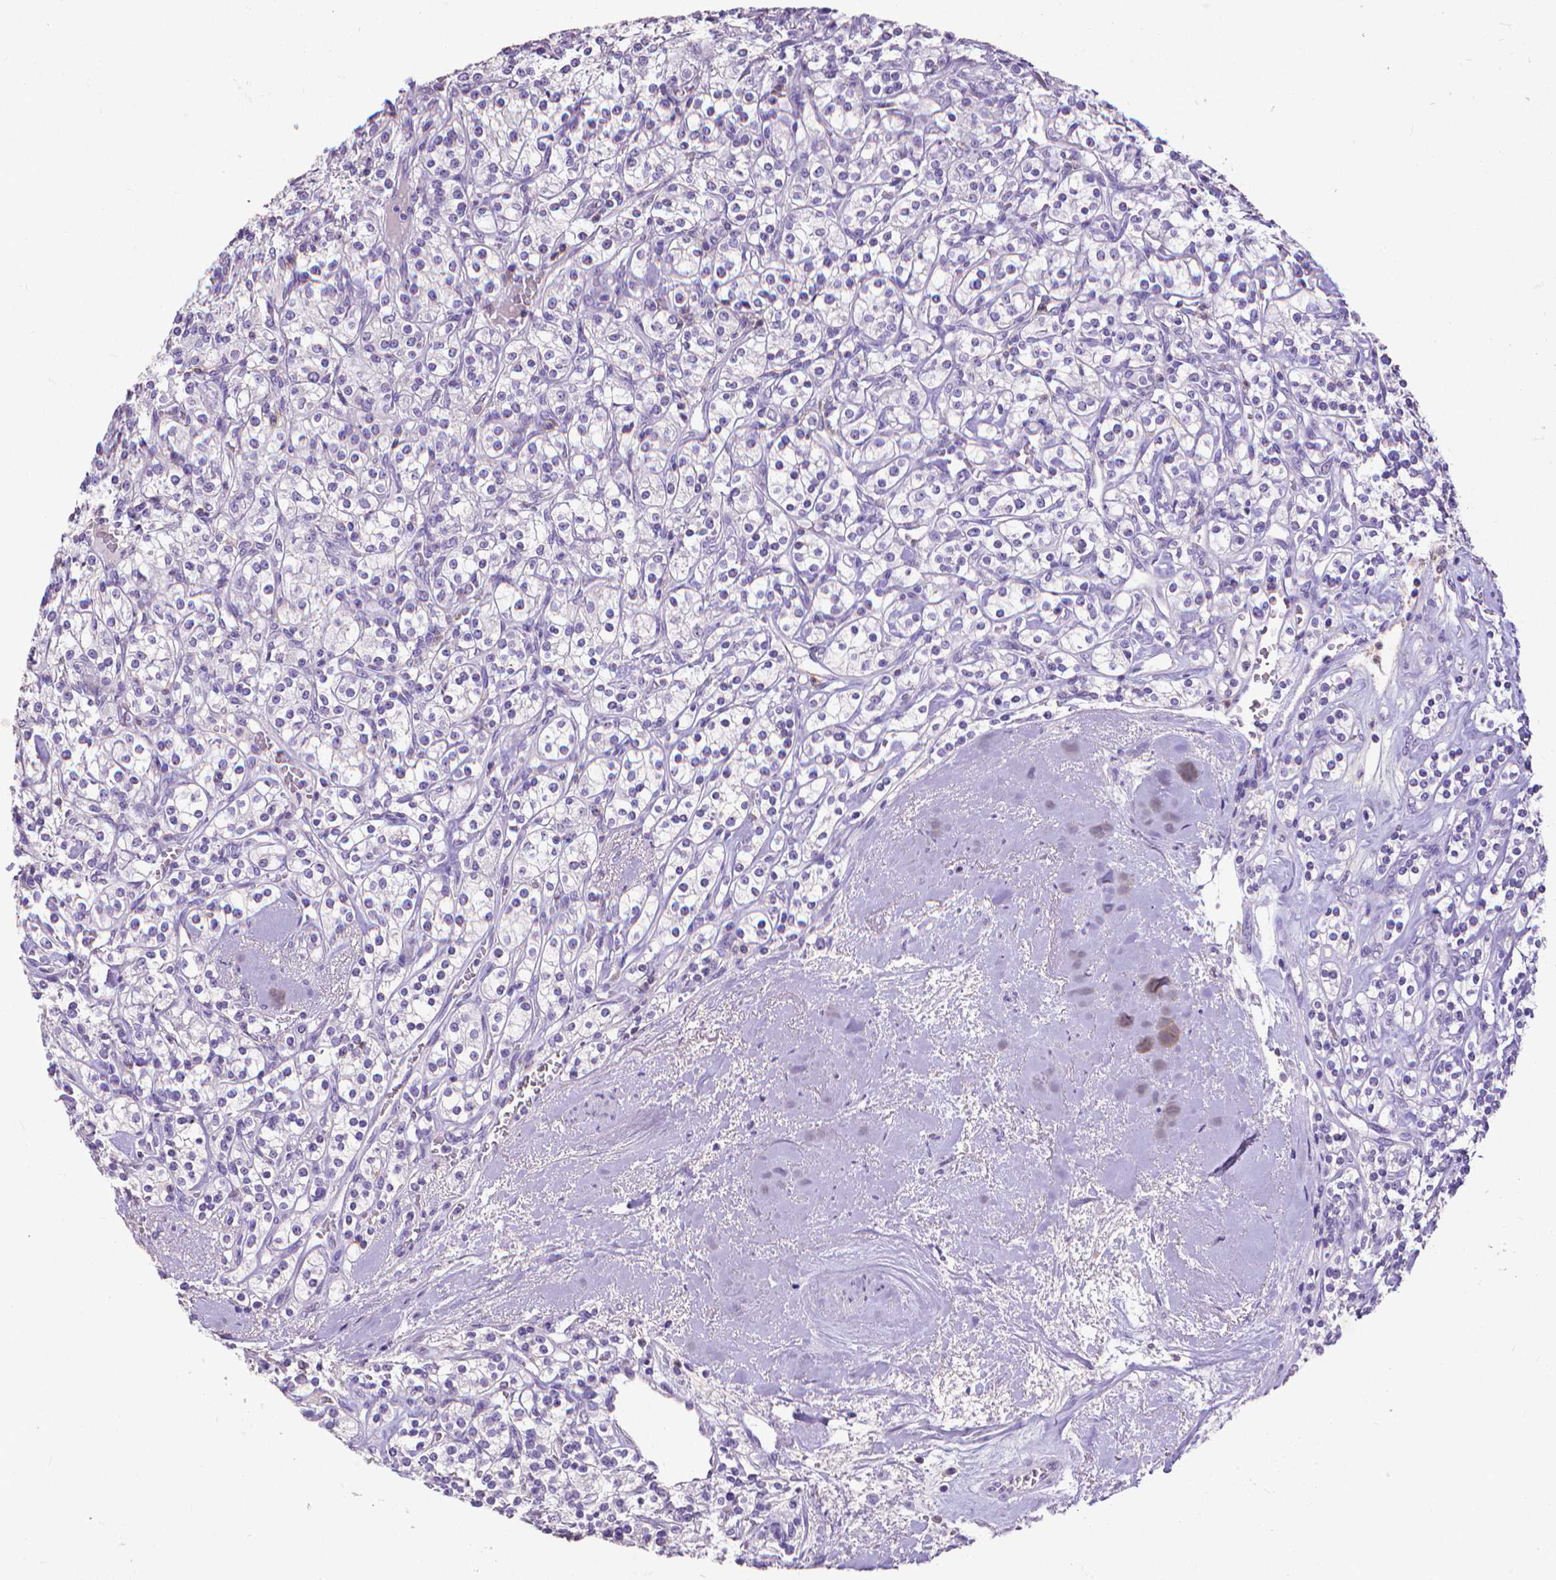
{"staining": {"intensity": "negative", "quantity": "none", "location": "none"}, "tissue": "renal cancer", "cell_type": "Tumor cells", "image_type": "cancer", "snomed": [{"axis": "morphology", "description": "Adenocarcinoma, NOS"}, {"axis": "topography", "description": "Kidney"}], "caption": "Immunohistochemistry image of adenocarcinoma (renal) stained for a protein (brown), which shows no positivity in tumor cells.", "gene": "CD4", "patient": {"sex": "male", "age": 77}}